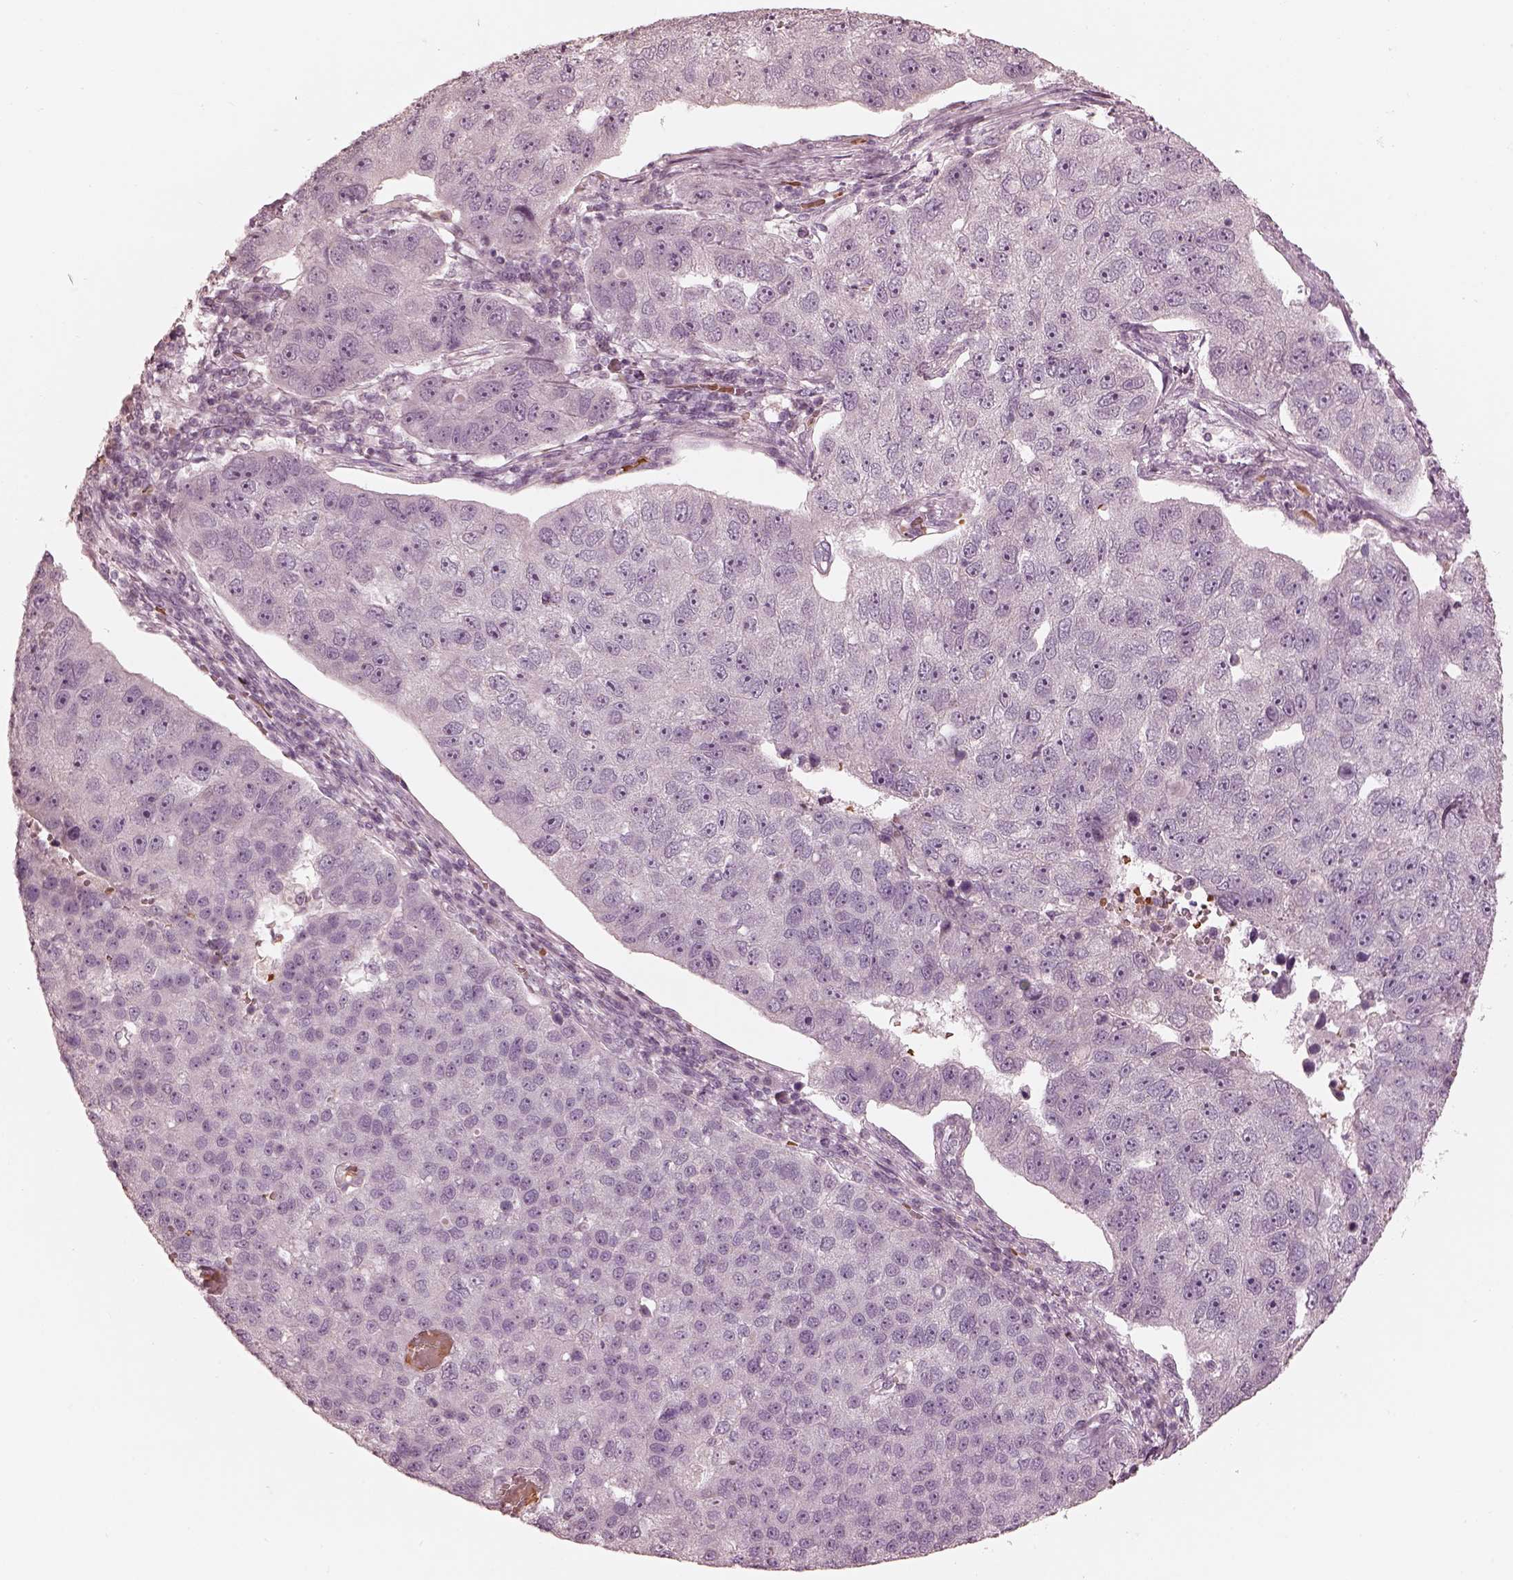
{"staining": {"intensity": "negative", "quantity": "none", "location": "none"}, "tissue": "pancreatic cancer", "cell_type": "Tumor cells", "image_type": "cancer", "snomed": [{"axis": "morphology", "description": "Adenocarcinoma, NOS"}, {"axis": "topography", "description": "Pancreas"}], "caption": "The IHC micrograph has no significant positivity in tumor cells of pancreatic adenocarcinoma tissue.", "gene": "ANKLE1", "patient": {"sex": "female", "age": 61}}